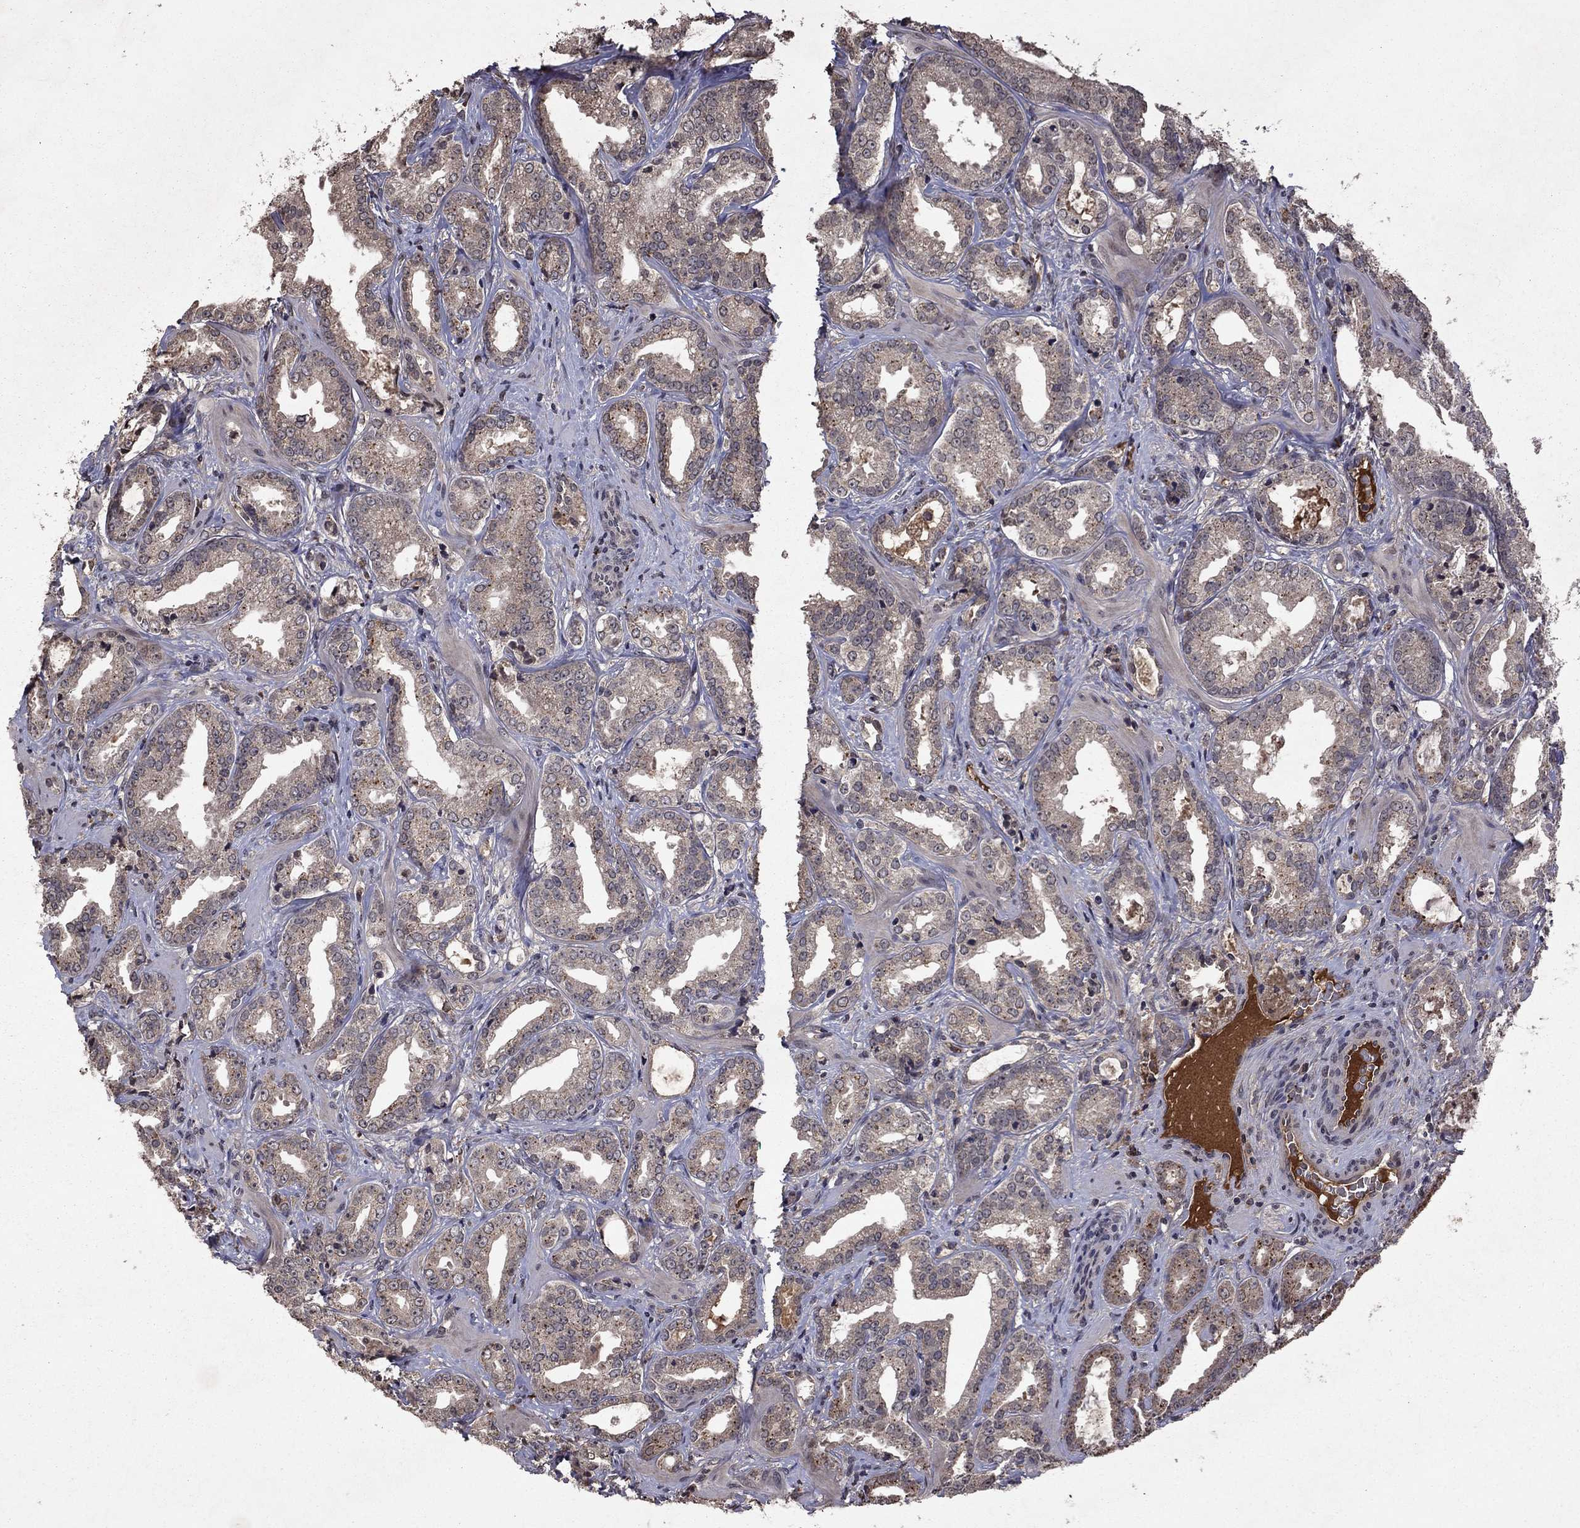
{"staining": {"intensity": "negative", "quantity": "none", "location": "none"}, "tissue": "prostate cancer", "cell_type": "Tumor cells", "image_type": "cancer", "snomed": [{"axis": "morphology", "description": "Adenocarcinoma, Medium grade"}, {"axis": "topography", "description": "Prostate and seminal vesicle, NOS"}, {"axis": "topography", "description": "Prostate"}], "caption": "Human prostate cancer stained for a protein using immunohistochemistry (IHC) exhibits no positivity in tumor cells.", "gene": "NLGN1", "patient": {"sex": "male", "age": 65}}